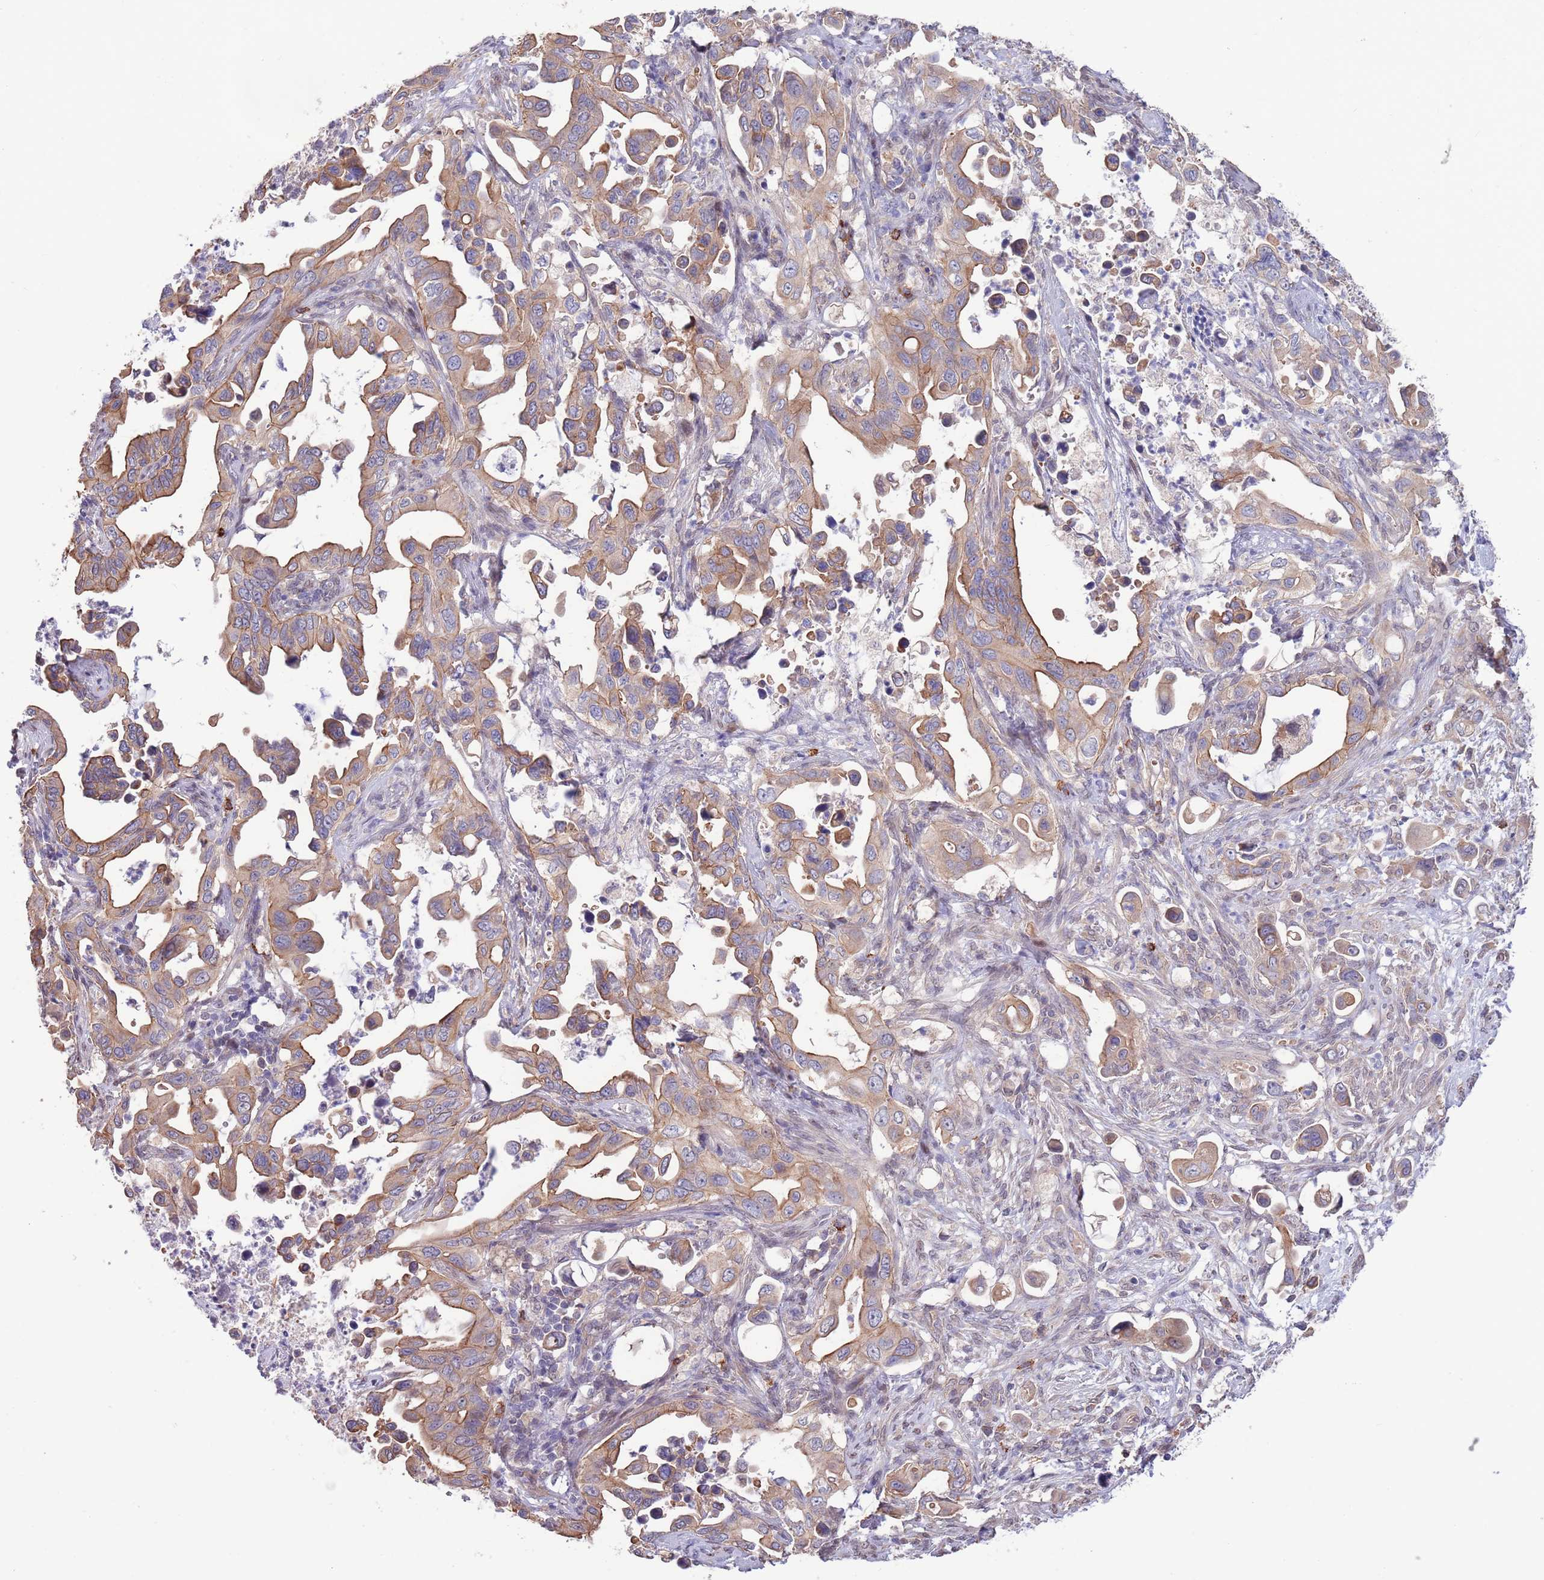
{"staining": {"intensity": "moderate", "quantity": ">75%", "location": "cytoplasmic/membranous"}, "tissue": "pancreatic cancer", "cell_type": "Tumor cells", "image_type": "cancer", "snomed": [{"axis": "morphology", "description": "Adenocarcinoma, NOS"}, {"axis": "topography", "description": "Pancreas"}], "caption": "Protein expression analysis of human pancreatic cancer (adenocarcinoma) reveals moderate cytoplasmic/membranous positivity in about >75% of tumor cells.", "gene": "MARVELD2", "patient": {"sex": "male", "age": 61}}